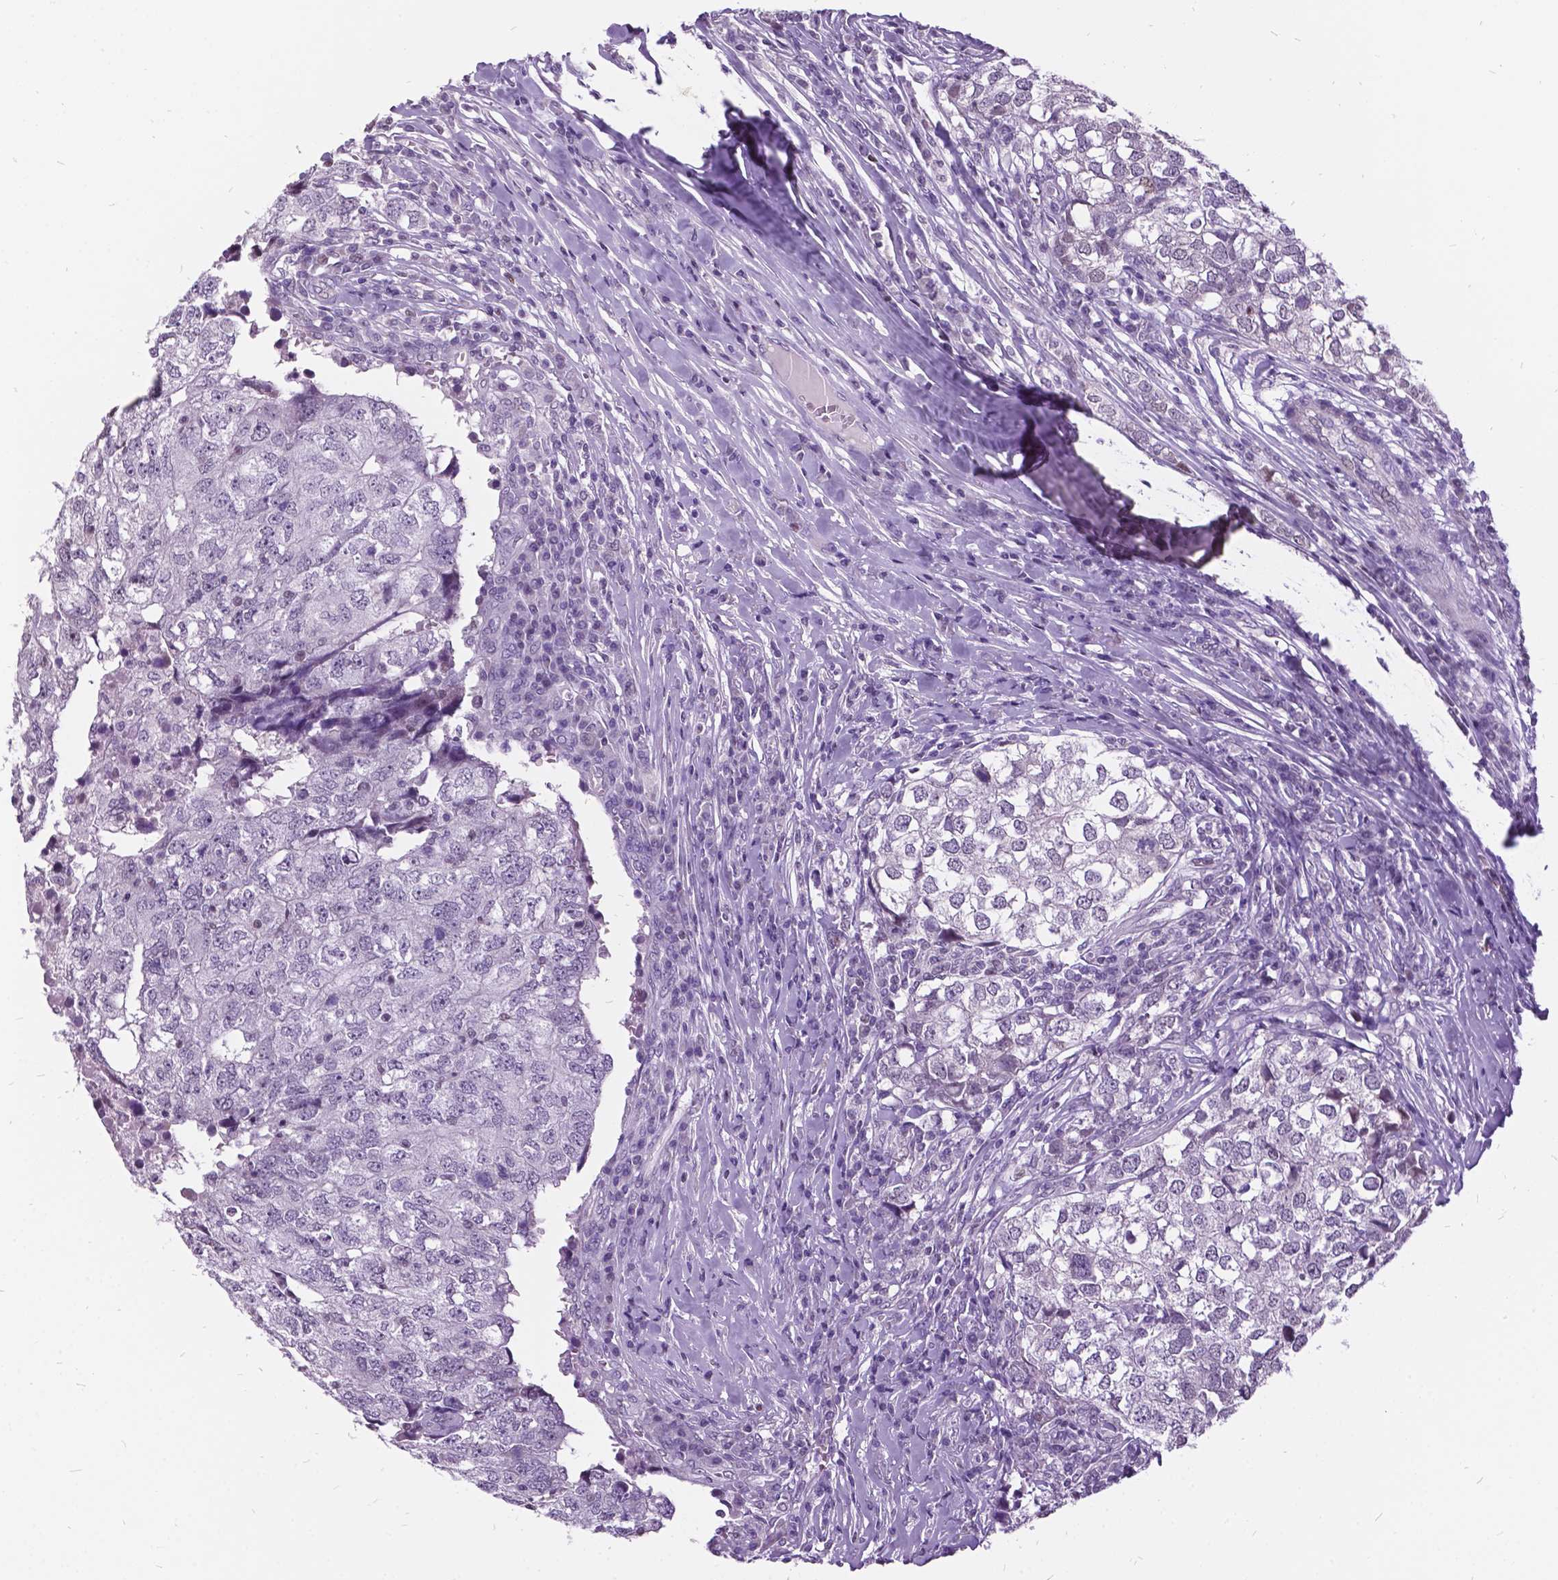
{"staining": {"intensity": "negative", "quantity": "none", "location": "none"}, "tissue": "breast cancer", "cell_type": "Tumor cells", "image_type": "cancer", "snomed": [{"axis": "morphology", "description": "Duct carcinoma"}, {"axis": "topography", "description": "Breast"}], "caption": "DAB (3,3'-diaminobenzidine) immunohistochemical staining of human breast intraductal carcinoma reveals no significant positivity in tumor cells.", "gene": "DPF3", "patient": {"sex": "female", "age": 30}}